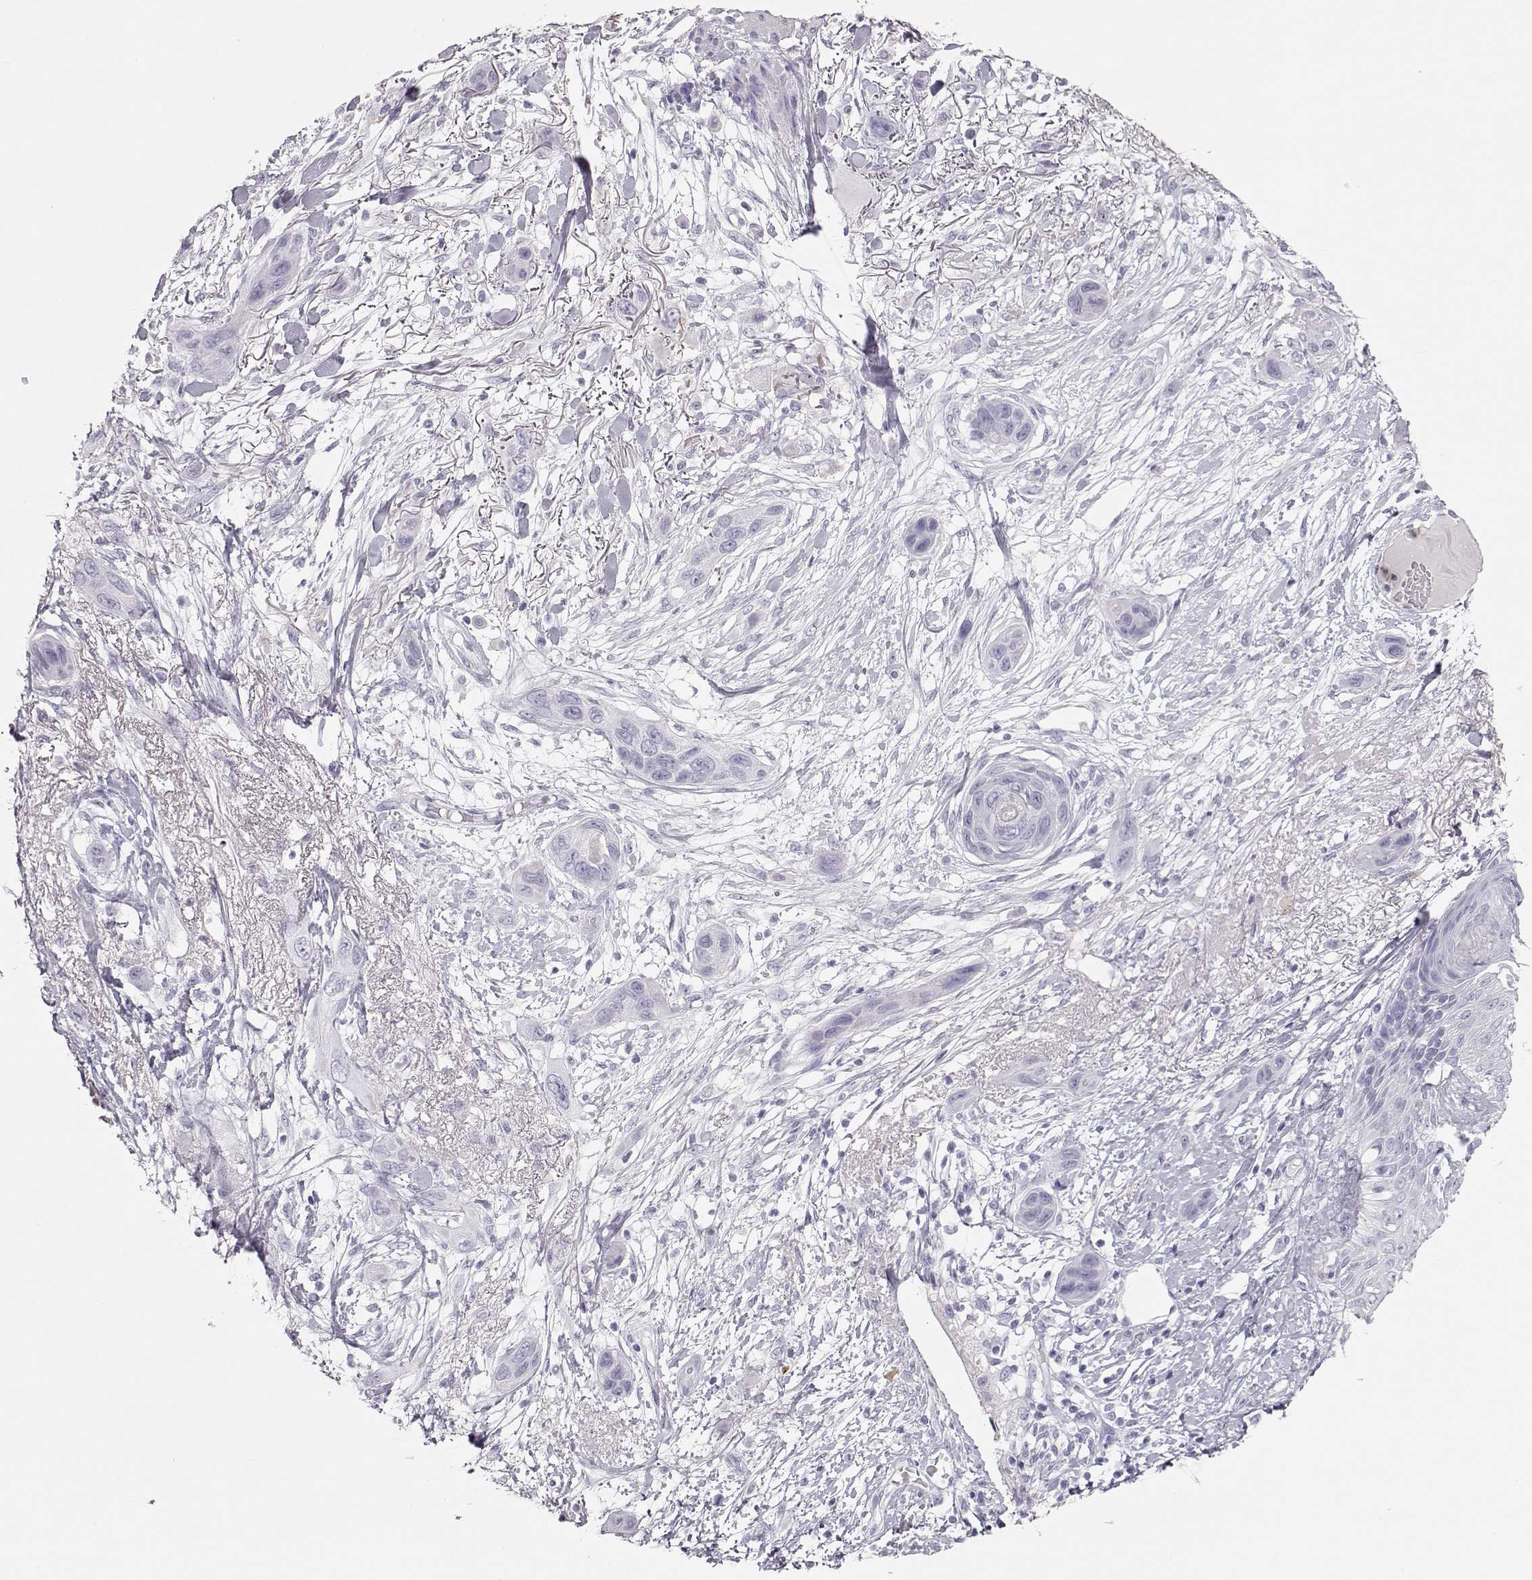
{"staining": {"intensity": "negative", "quantity": "none", "location": "none"}, "tissue": "skin cancer", "cell_type": "Tumor cells", "image_type": "cancer", "snomed": [{"axis": "morphology", "description": "Squamous cell carcinoma, NOS"}, {"axis": "topography", "description": "Skin"}], "caption": "The histopathology image shows no staining of tumor cells in skin cancer (squamous cell carcinoma). The staining is performed using DAB brown chromogen with nuclei counter-stained in using hematoxylin.", "gene": "MIP", "patient": {"sex": "male", "age": 79}}